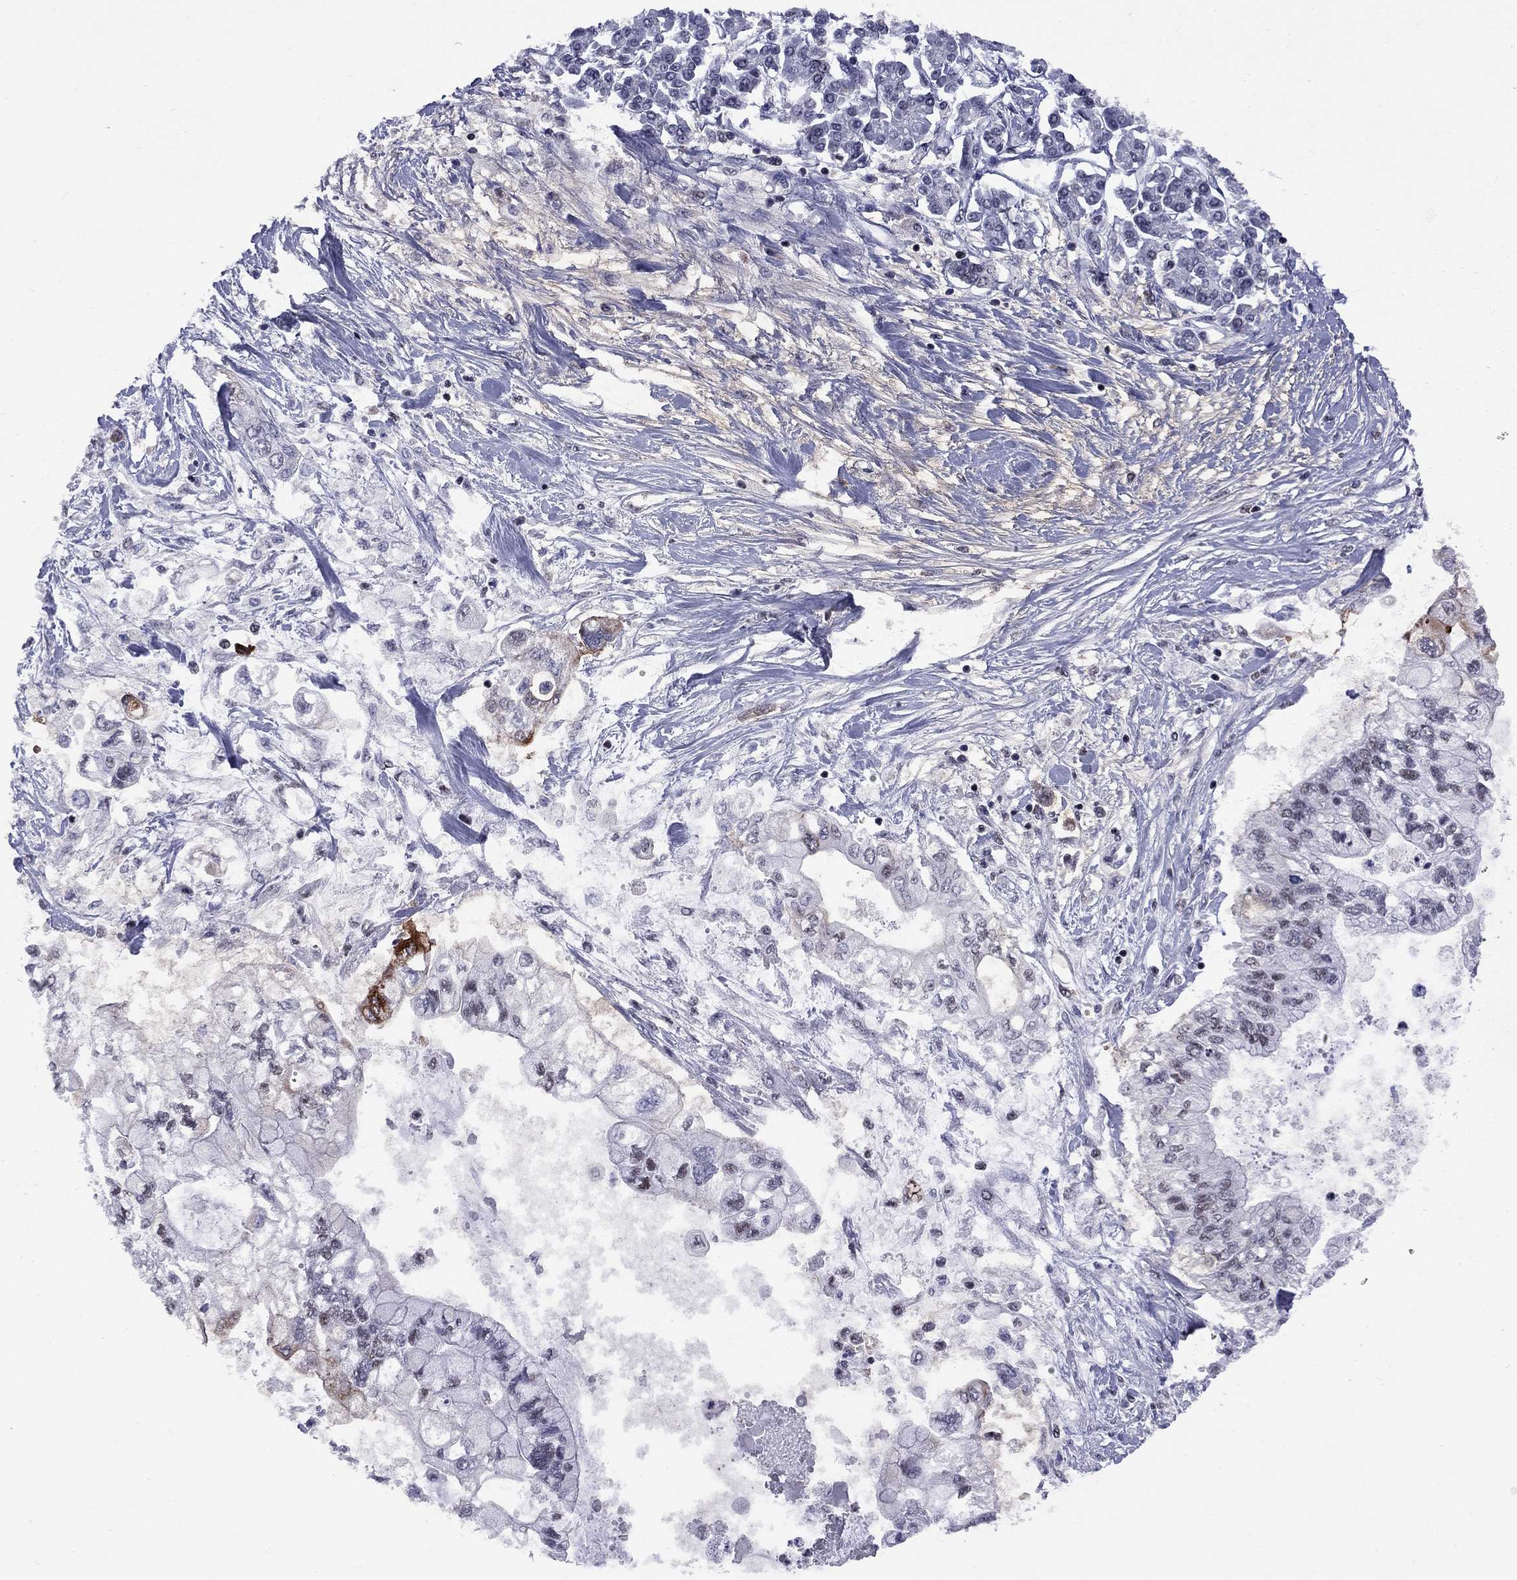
{"staining": {"intensity": "negative", "quantity": "none", "location": "none"}, "tissue": "pancreatic cancer", "cell_type": "Tumor cells", "image_type": "cancer", "snomed": [{"axis": "morphology", "description": "Adenocarcinoma, NOS"}, {"axis": "topography", "description": "Pancreas"}], "caption": "Protein analysis of pancreatic cancer (adenocarcinoma) shows no significant expression in tumor cells.", "gene": "TAF9", "patient": {"sex": "female", "age": 77}}